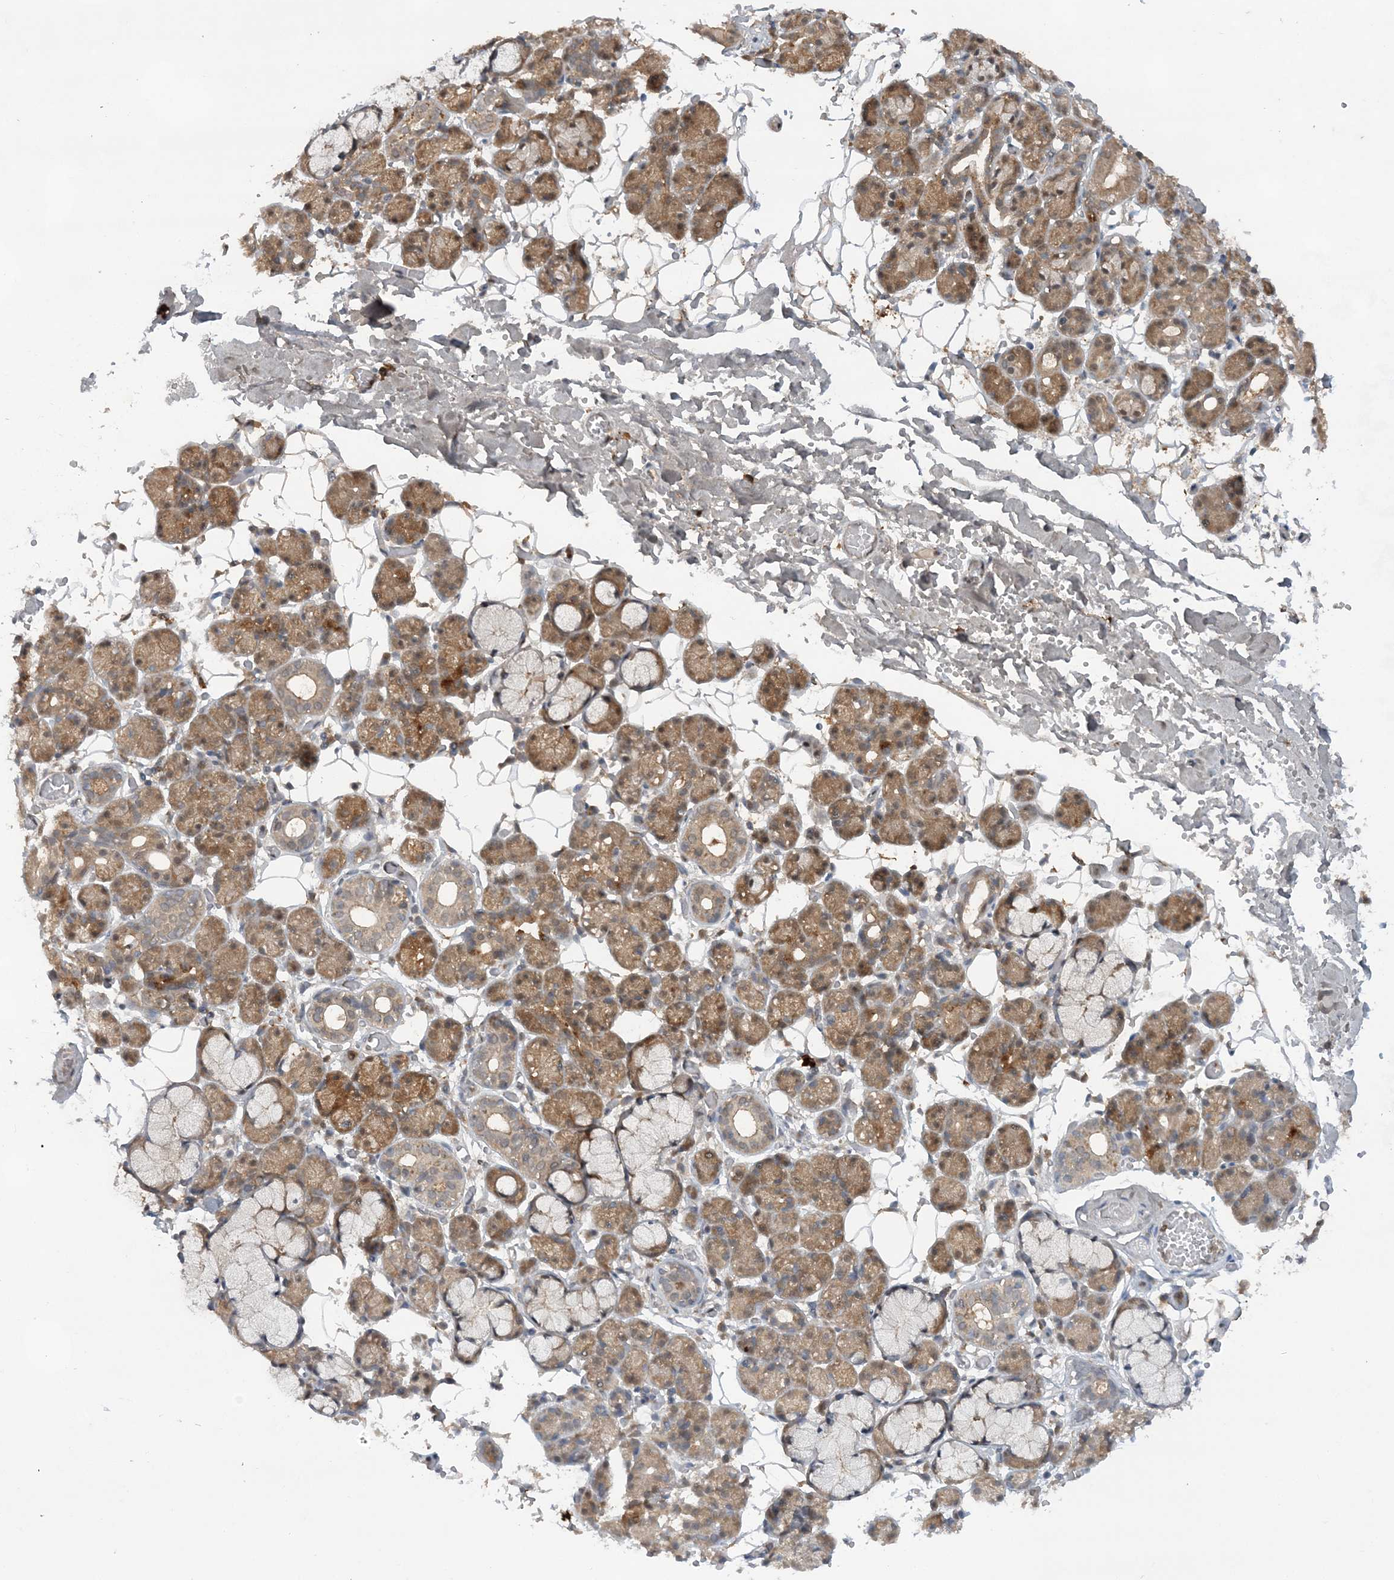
{"staining": {"intensity": "moderate", "quantity": ">75%", "location": "cytoplasmic/membranous,nuclear"}, "tissue": "salivary gland", "cell_type": "Glandular cells", "image_type": "normal", "snomed": [{"axis": "morphology", "description": "Normal tissue, NOS"}, {"axis": "topography", "description": "Salivary gland"}], "caption": "Protein expression analysis of benign human salivary gland reveals moderate cytoplasmic/membranous,nuclear positivity in about >75% of glandular cells. Nuclei are stained in blue.", "gene": "LACC1", "patient": {"sex": "male", "age": 63}}